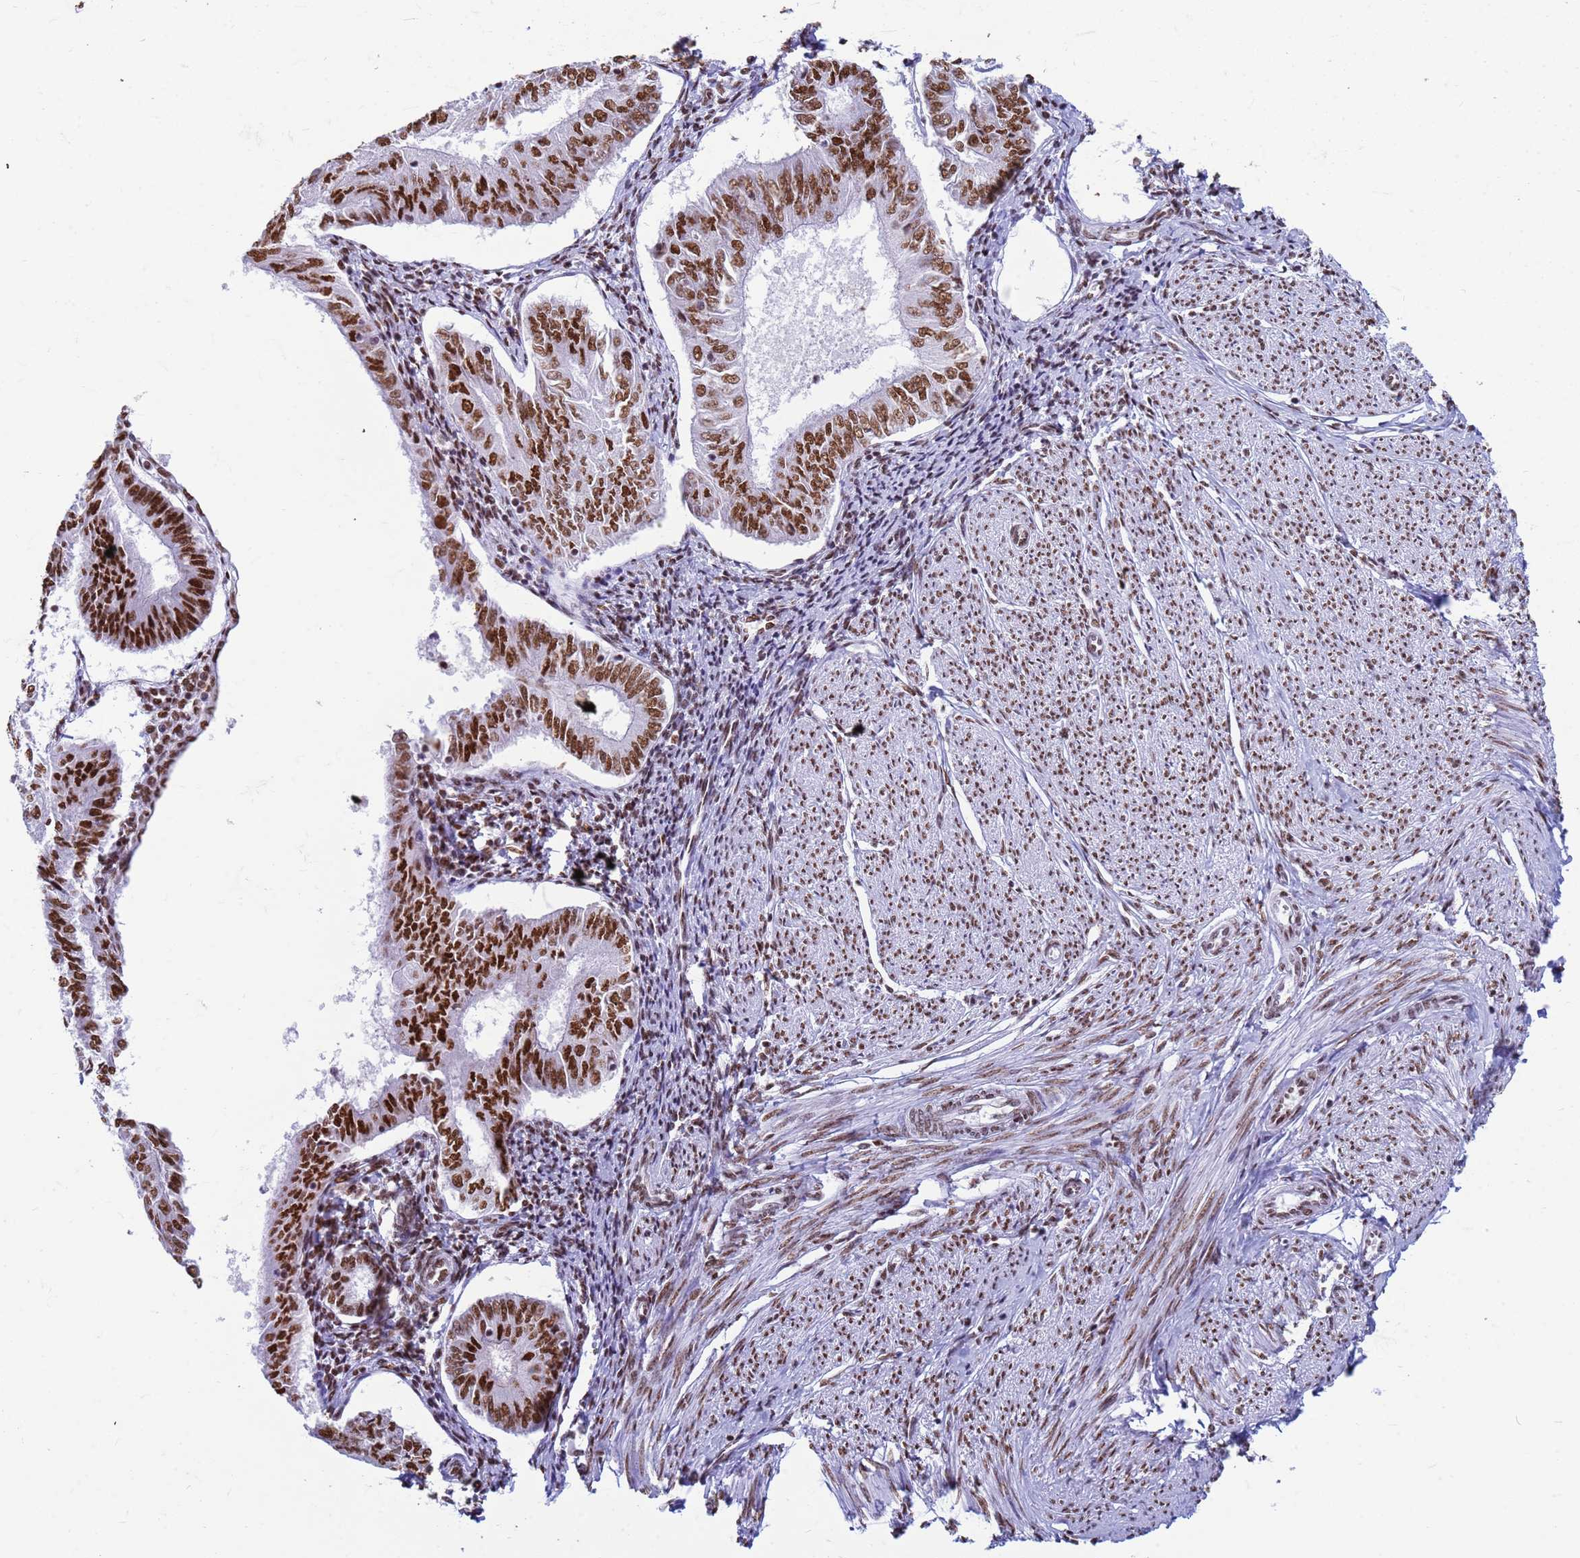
{"staining": {"intensity": "strong", "quantity": ">75%", "location": "nuclear"}, "tissue": "endometrial cancer", "cell_type": "Tumor cells", "image_type": "cancer", "snomed": [{"axis": "morphology", "description": "Adenocarcinoma, NOS"}, {"axis": "topography", "description": "Endometrium"}], "caption": "Human endometrial adenocarcinoma stained for a protein (brown) demonstrates strong nuclear positive staining in about >75% of tumor cells.", "gene": "FAM170B", "patient": {"sex": "female", "age": 58}}